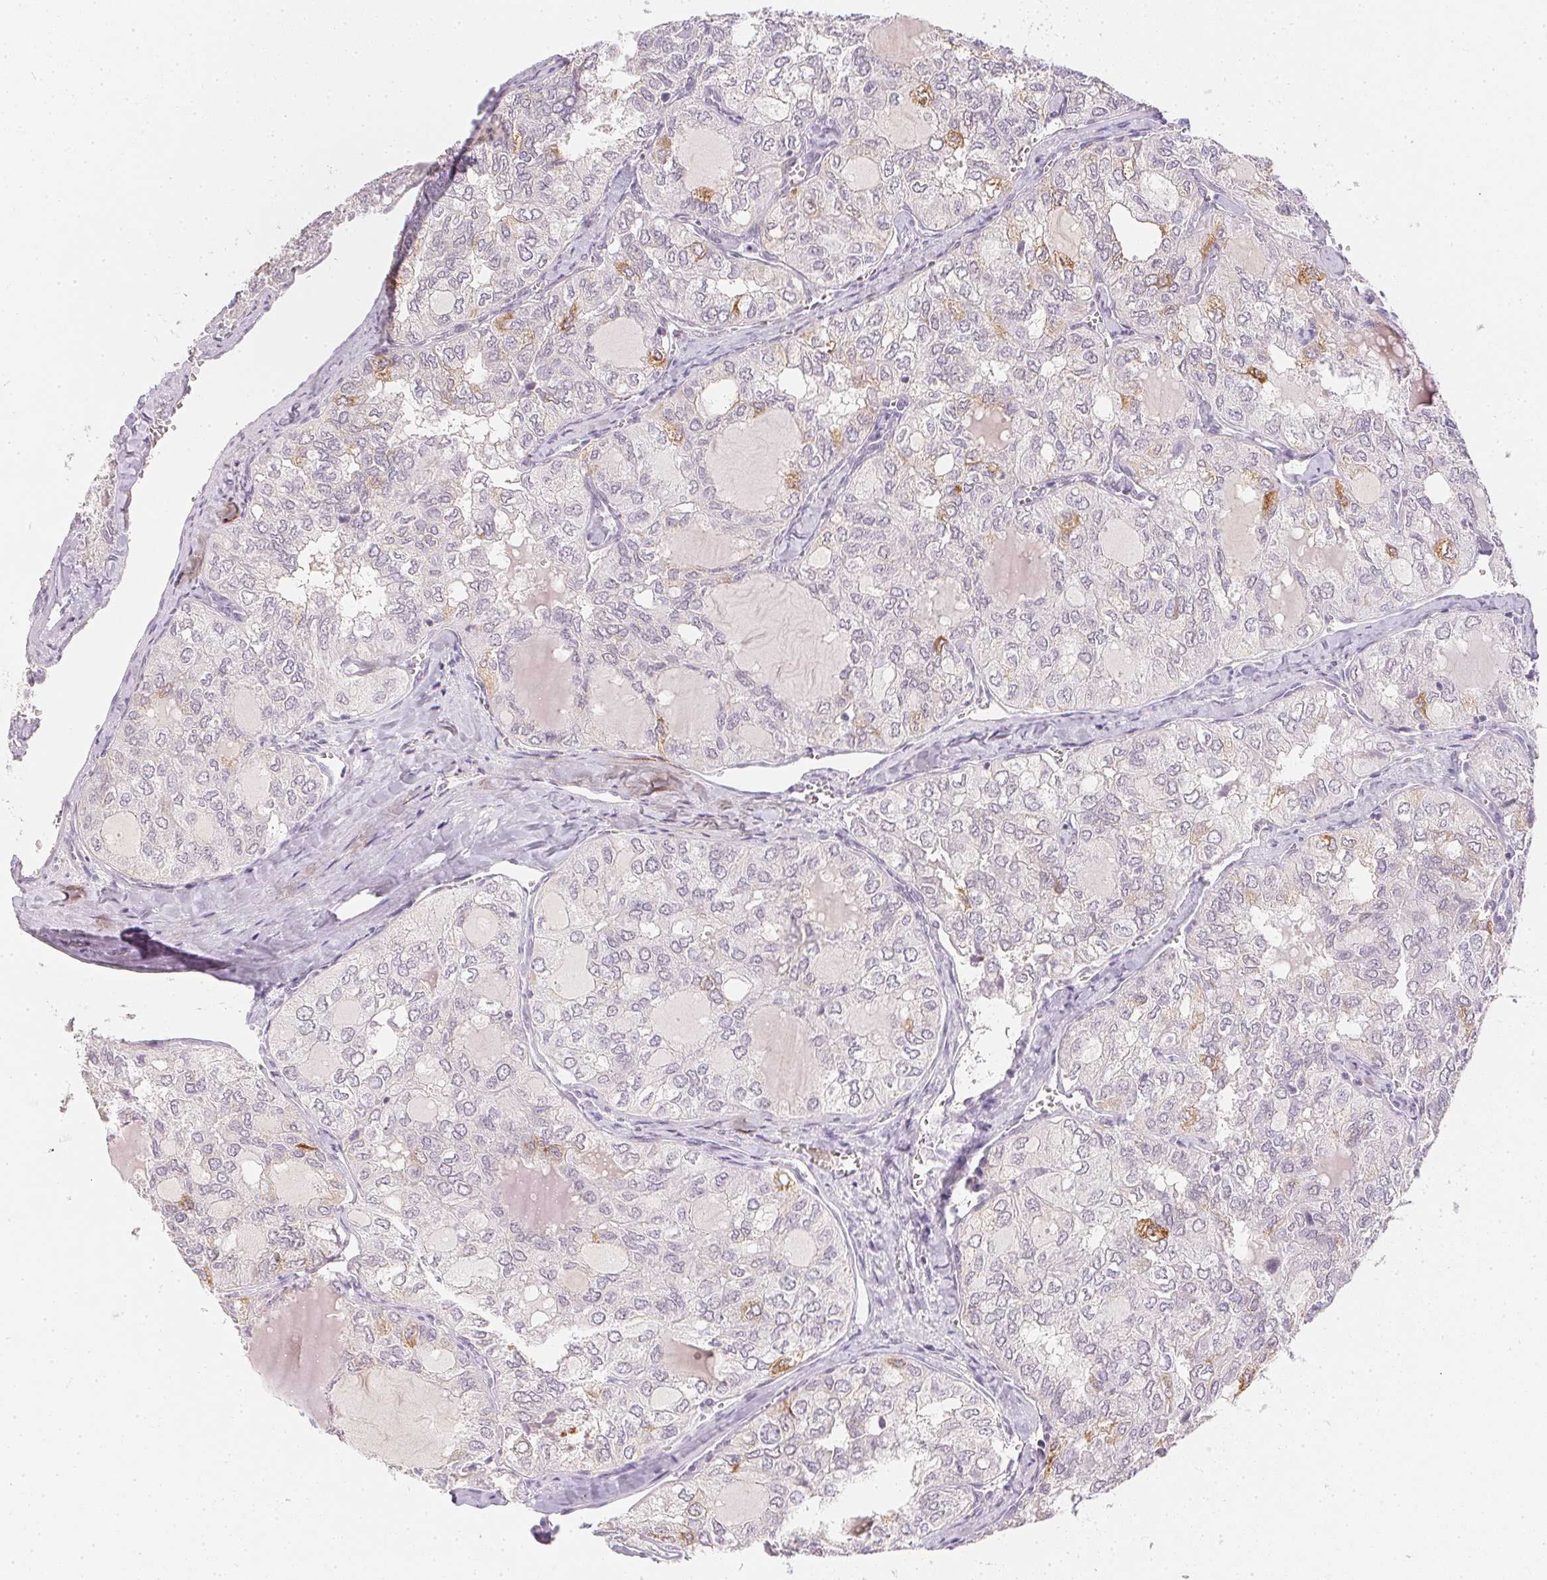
{"staining": {"intensity": "moderate", "quantity": "<25%", "location": "cytoplasmic/membranous"}, "tissue": "thyroid cancer", "cell_type": "Tumor cells", "image_type": "cancer", "snomed": [{"axis": "morphology", "description": "Follicular adenoma carcinoma, NOS"}, {"axis": "topography", "description": "Thyroid gland"}], "caption": "This photomicrograph reveals thyroid cancer stained with immunohistochemistry to label a protein in brown. The cytoplasmic/membranous of tumor cells show moderate positivity for the protein. Nuclei are counter-stained blue.", "gene": "PPY", "patient": {"sex": "male", "age": 75}}